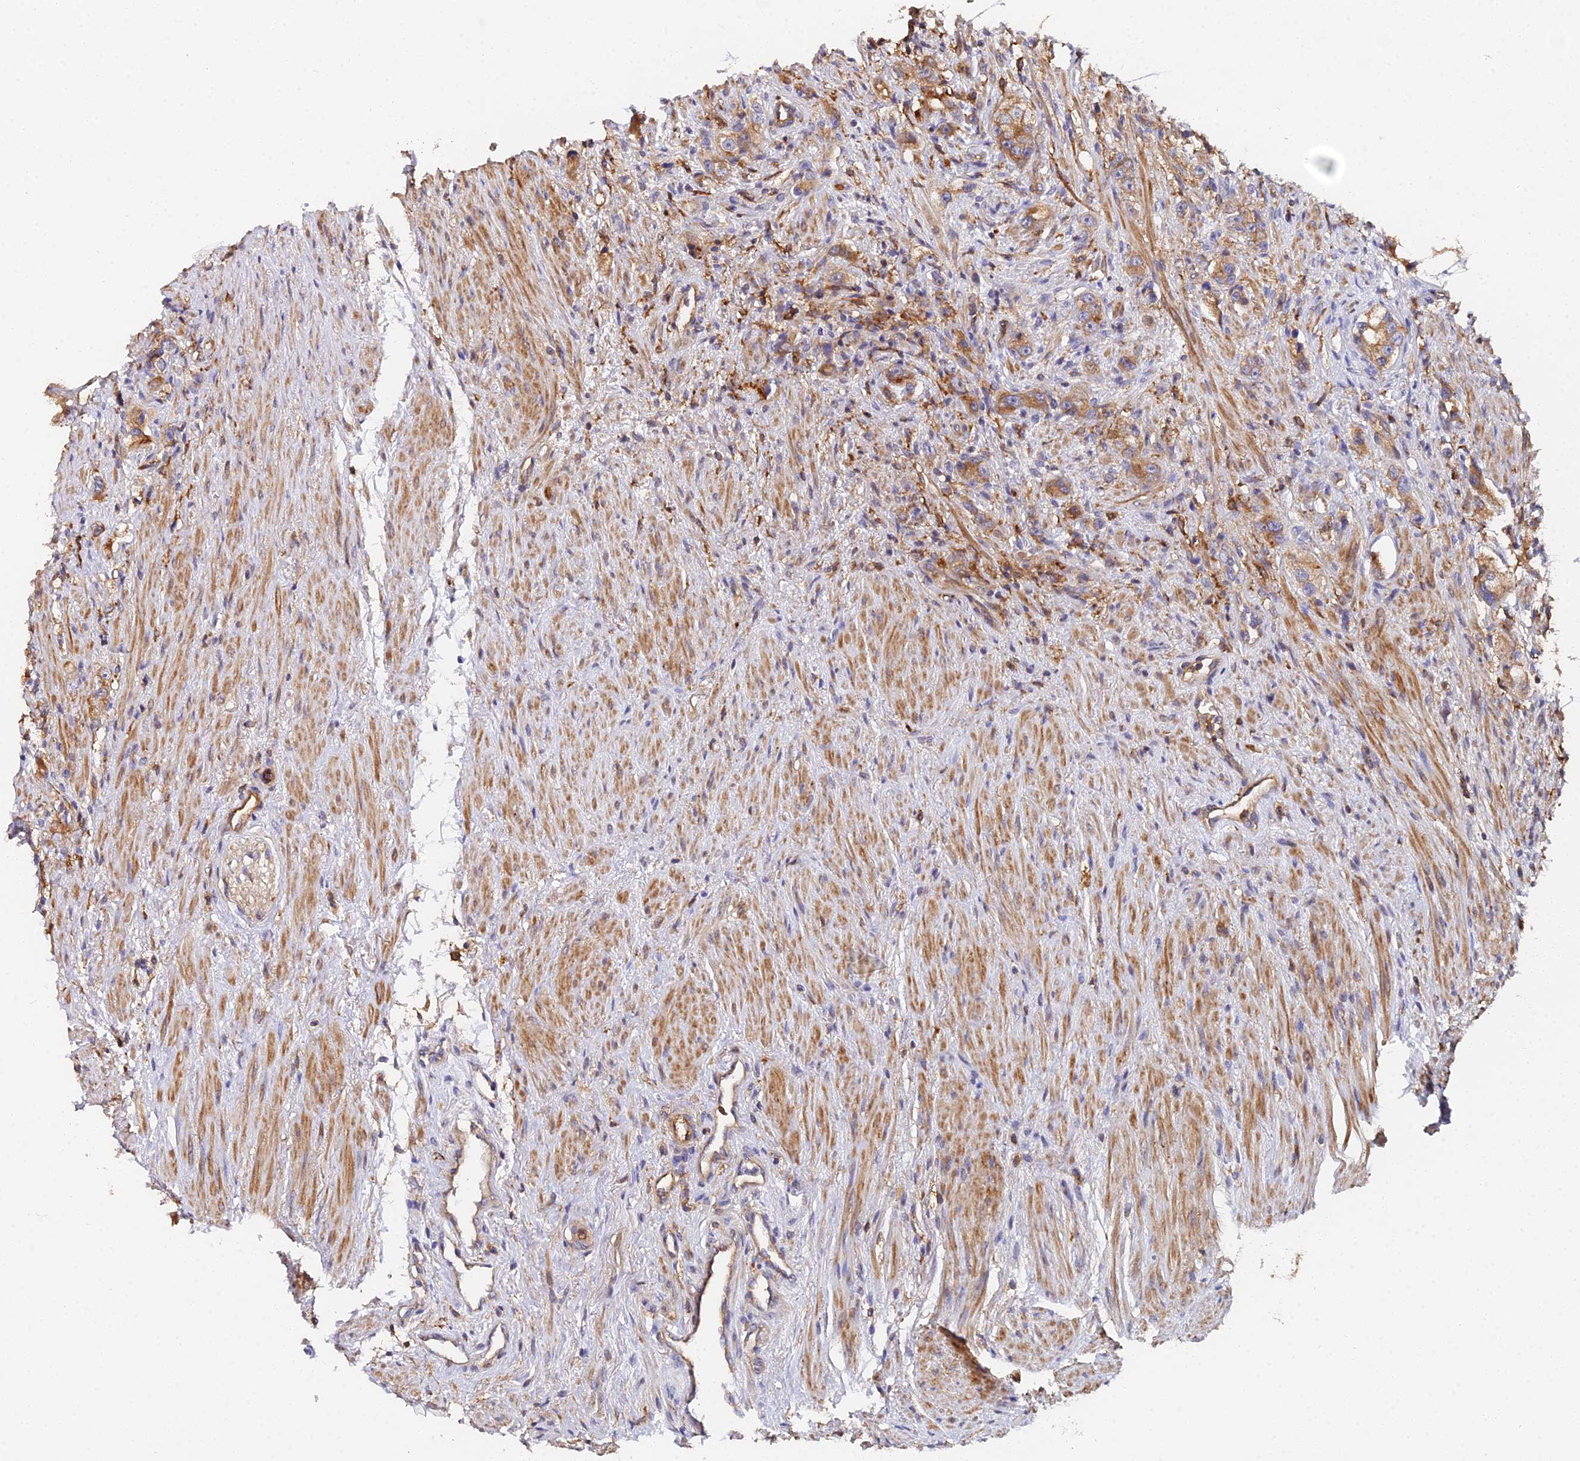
{"staining": {"intensity": "moderate", "quantity": ">75%", "location": "cytoplasmic/membranous"}, "tissue": "prostate cancer", "cell_type": "Tumor cells", "image_type": "cancer", "snomed": [{"axis": "morphology", "description": "Adenocarcinoma, High grade"}, {"axis": "topography", "description": "Prostate"}], "caption": "A brown stain labels moderate cytoplasmic/membranous expression of a protein in adenocarcinoma (high-grade) (prostate) tumor cells.", "gene": "GNG5B", "patient": {"sex": "male", "age": 63}}